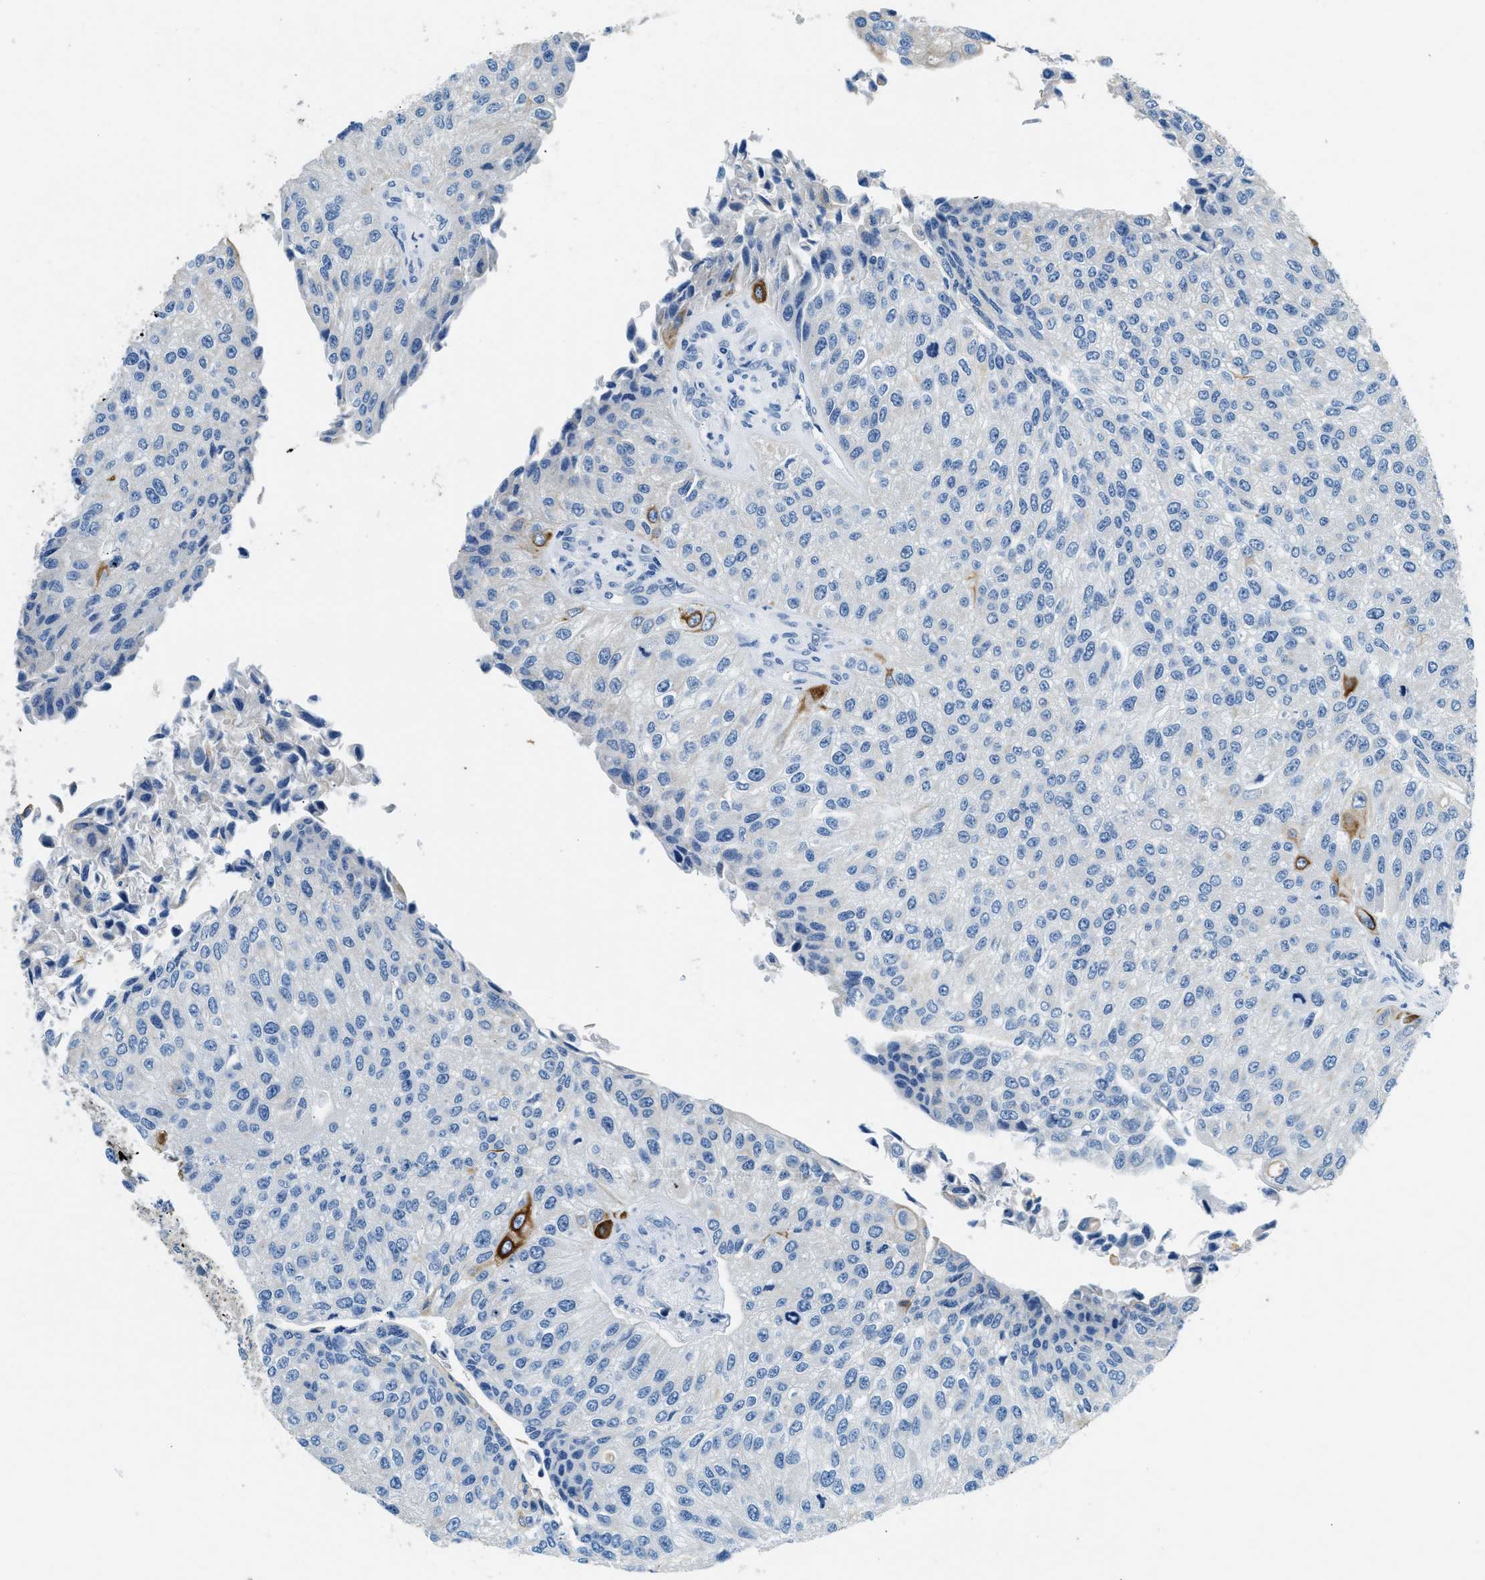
{"staining": {"intensity": "moderate", "quantity": "<25%", "location": "cytoplasmic/membranous"}, "tissue": "urothelial cancer", "cell_type": "Tumor cells", "image_type": "cancer", "snomed": [{"axis": "morphology", "description": "Urothelial carcinoma, High grade"}, {"axis": "topography", "description": "Kidney"}, {"axis": "topography", "description": "Urinary bladder"}], "caption": "Protein expression analysis of urothelial carcinoma (high-grade) shows moderate cytoplasmic/membranous expression in approximately <25% of tumor cells. (DAB (3,3'-diaminobenzidine) IHC, brown staining for protein, blue staining for nuclei).", "gene": "CFAP20", "patient": {"sex": "male", "age": 77}}